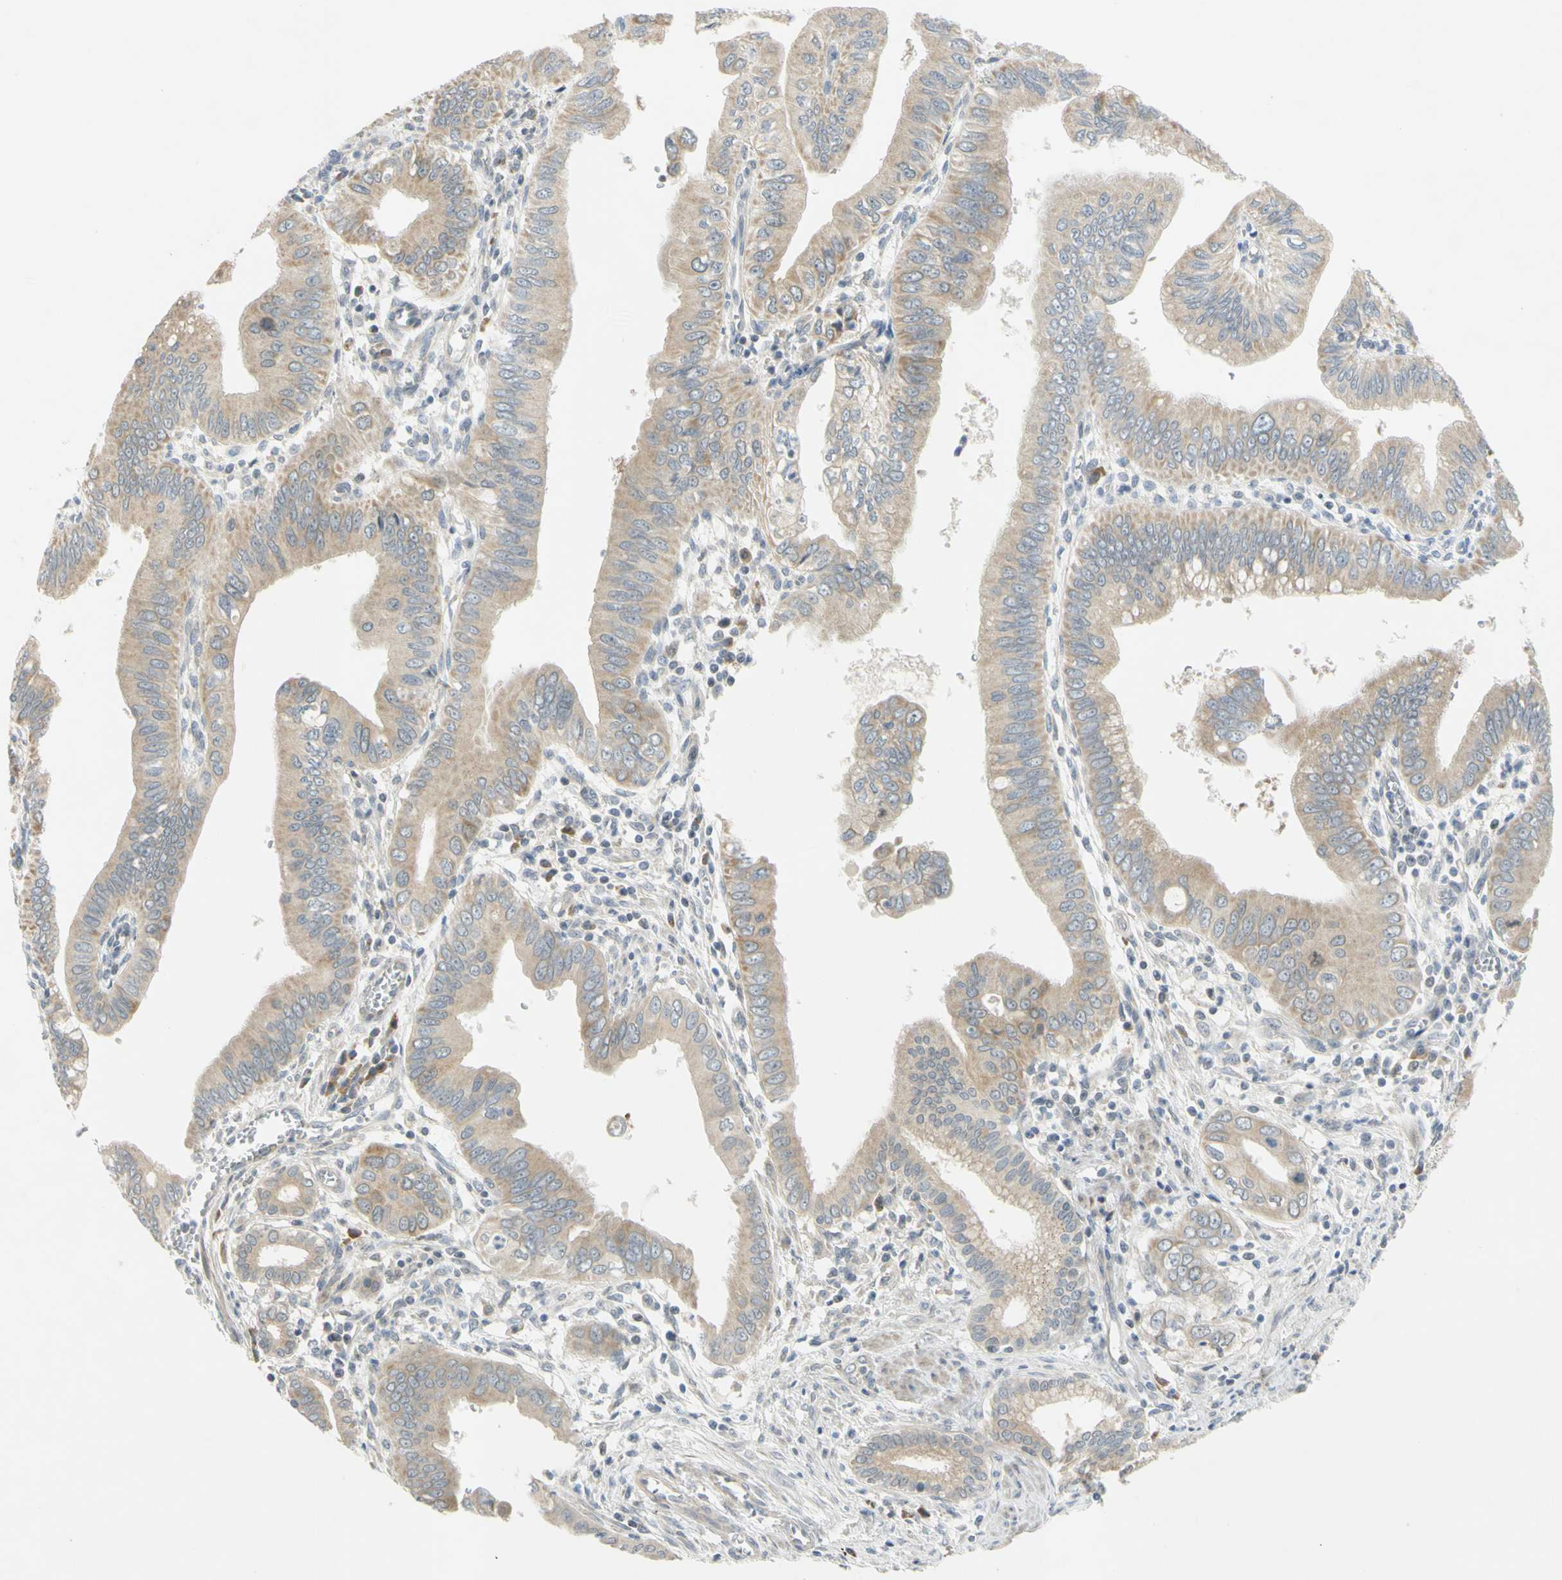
{"staining": {"intensity": "weak", "quantity": ">75%", "location": "cytoplasmic/membranous"}, "tissue": "pancreatic cancer", "cell_type": "Tumor cells", "image_type": "cancer", "snomed": [{"axis": "morphology", "description": "Normal tissue, NOS"}, {"axis": "topography", "description": "Lymph node"}], "caption": "There is low levels of weak cytoplasmic/membranous staining in tumor cells of pancreatic cancer, as demonstrated by immunohistochemical staining (brown color).", "gene": "CCNB2", "patient": {"sex": "male", "age": 50}}